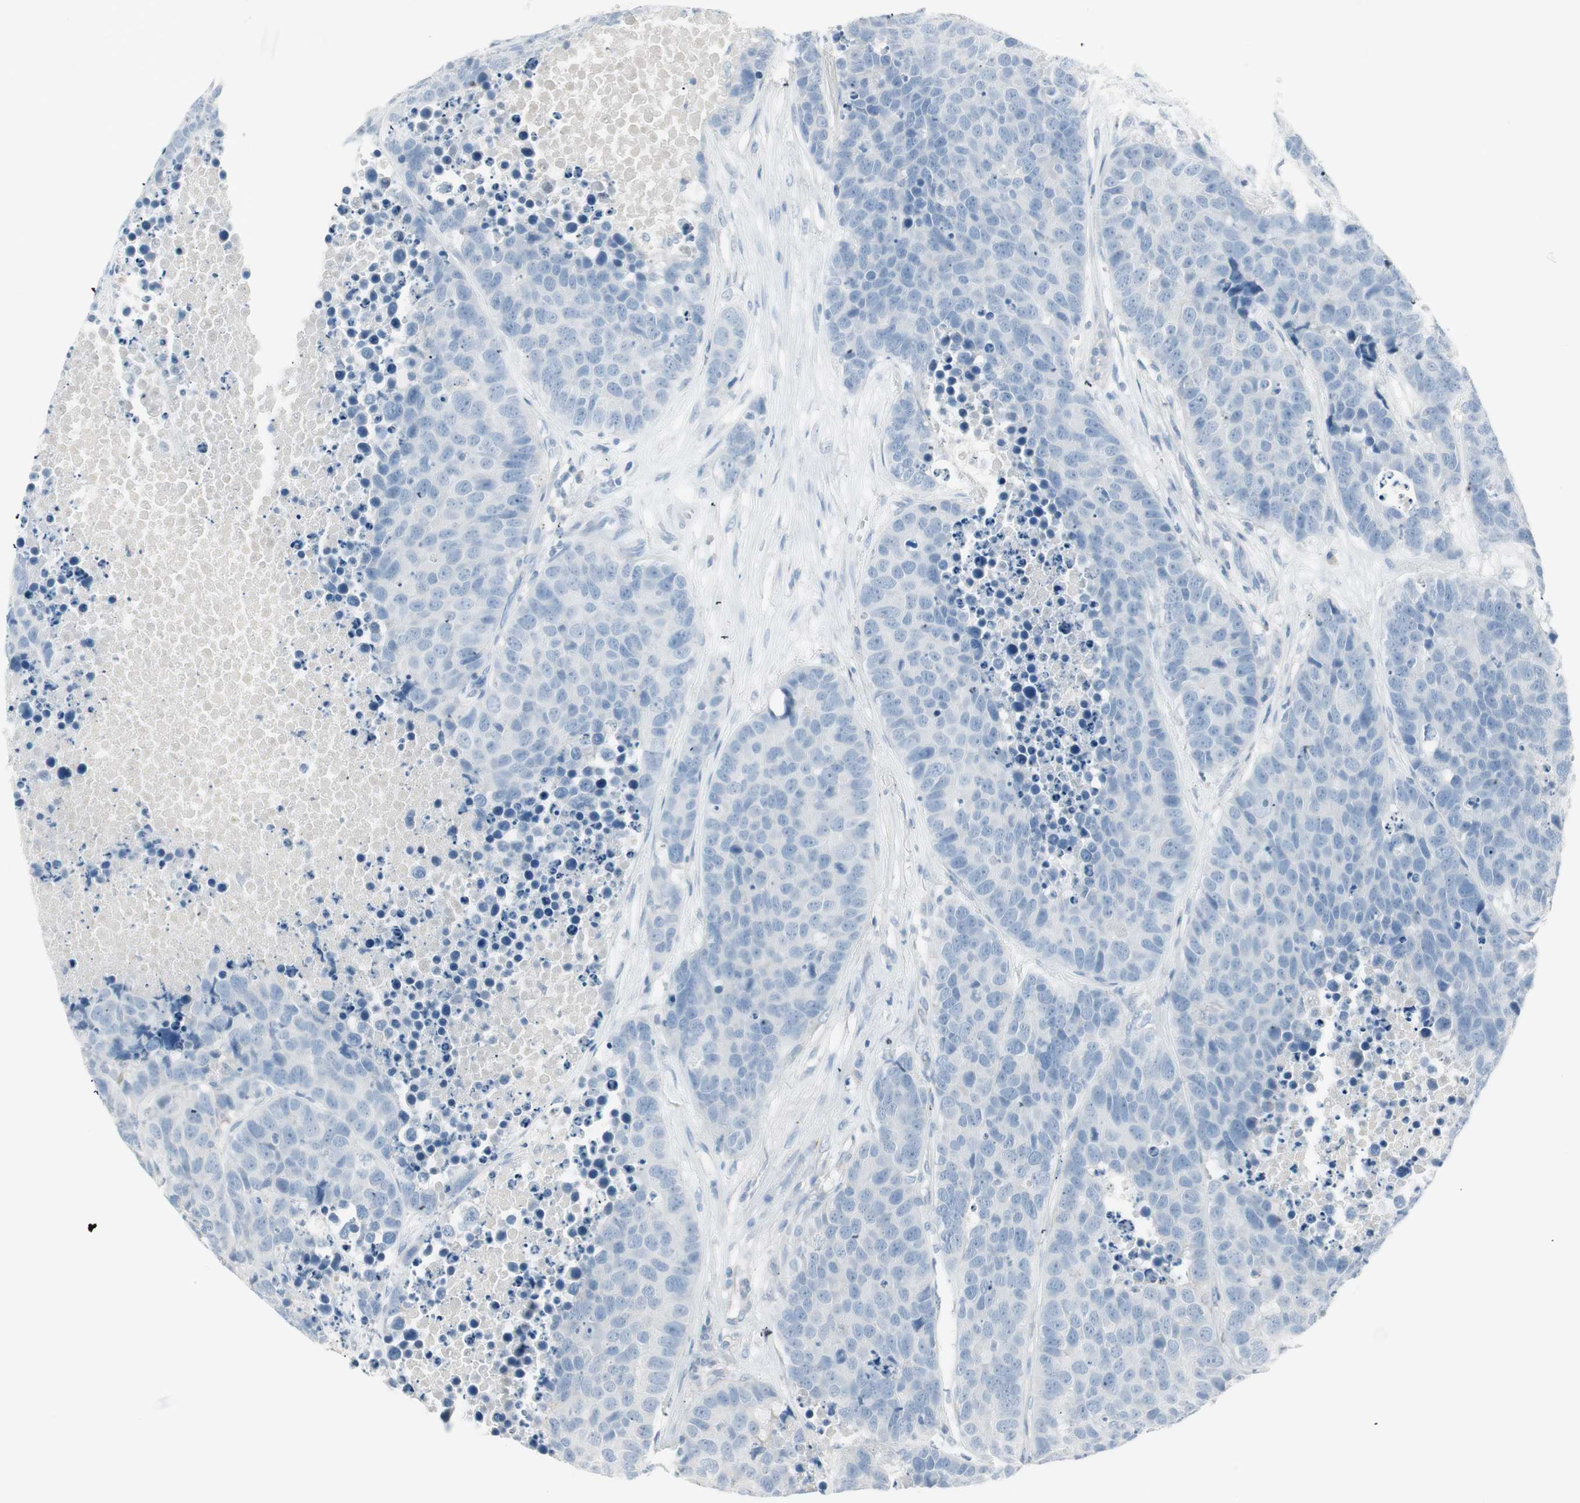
{"staining": {"intensity": "negative", "quantity": "none", "location": "none"}, "tissue": "carcinoid", "cell_type": "Tumor cells", "image_type": "cancer", "snomed": [{"axis": "morphology", "description": "Carcinoid, malignant, NOS"}, {"axis": "topography", "description": "Lung"}], "caption": "Immunohistochemistry of malignant carcinoid displays no expression in tumor cells.", "gene": "ITLN2", "patient": {"sex": "male", "age": 60}}